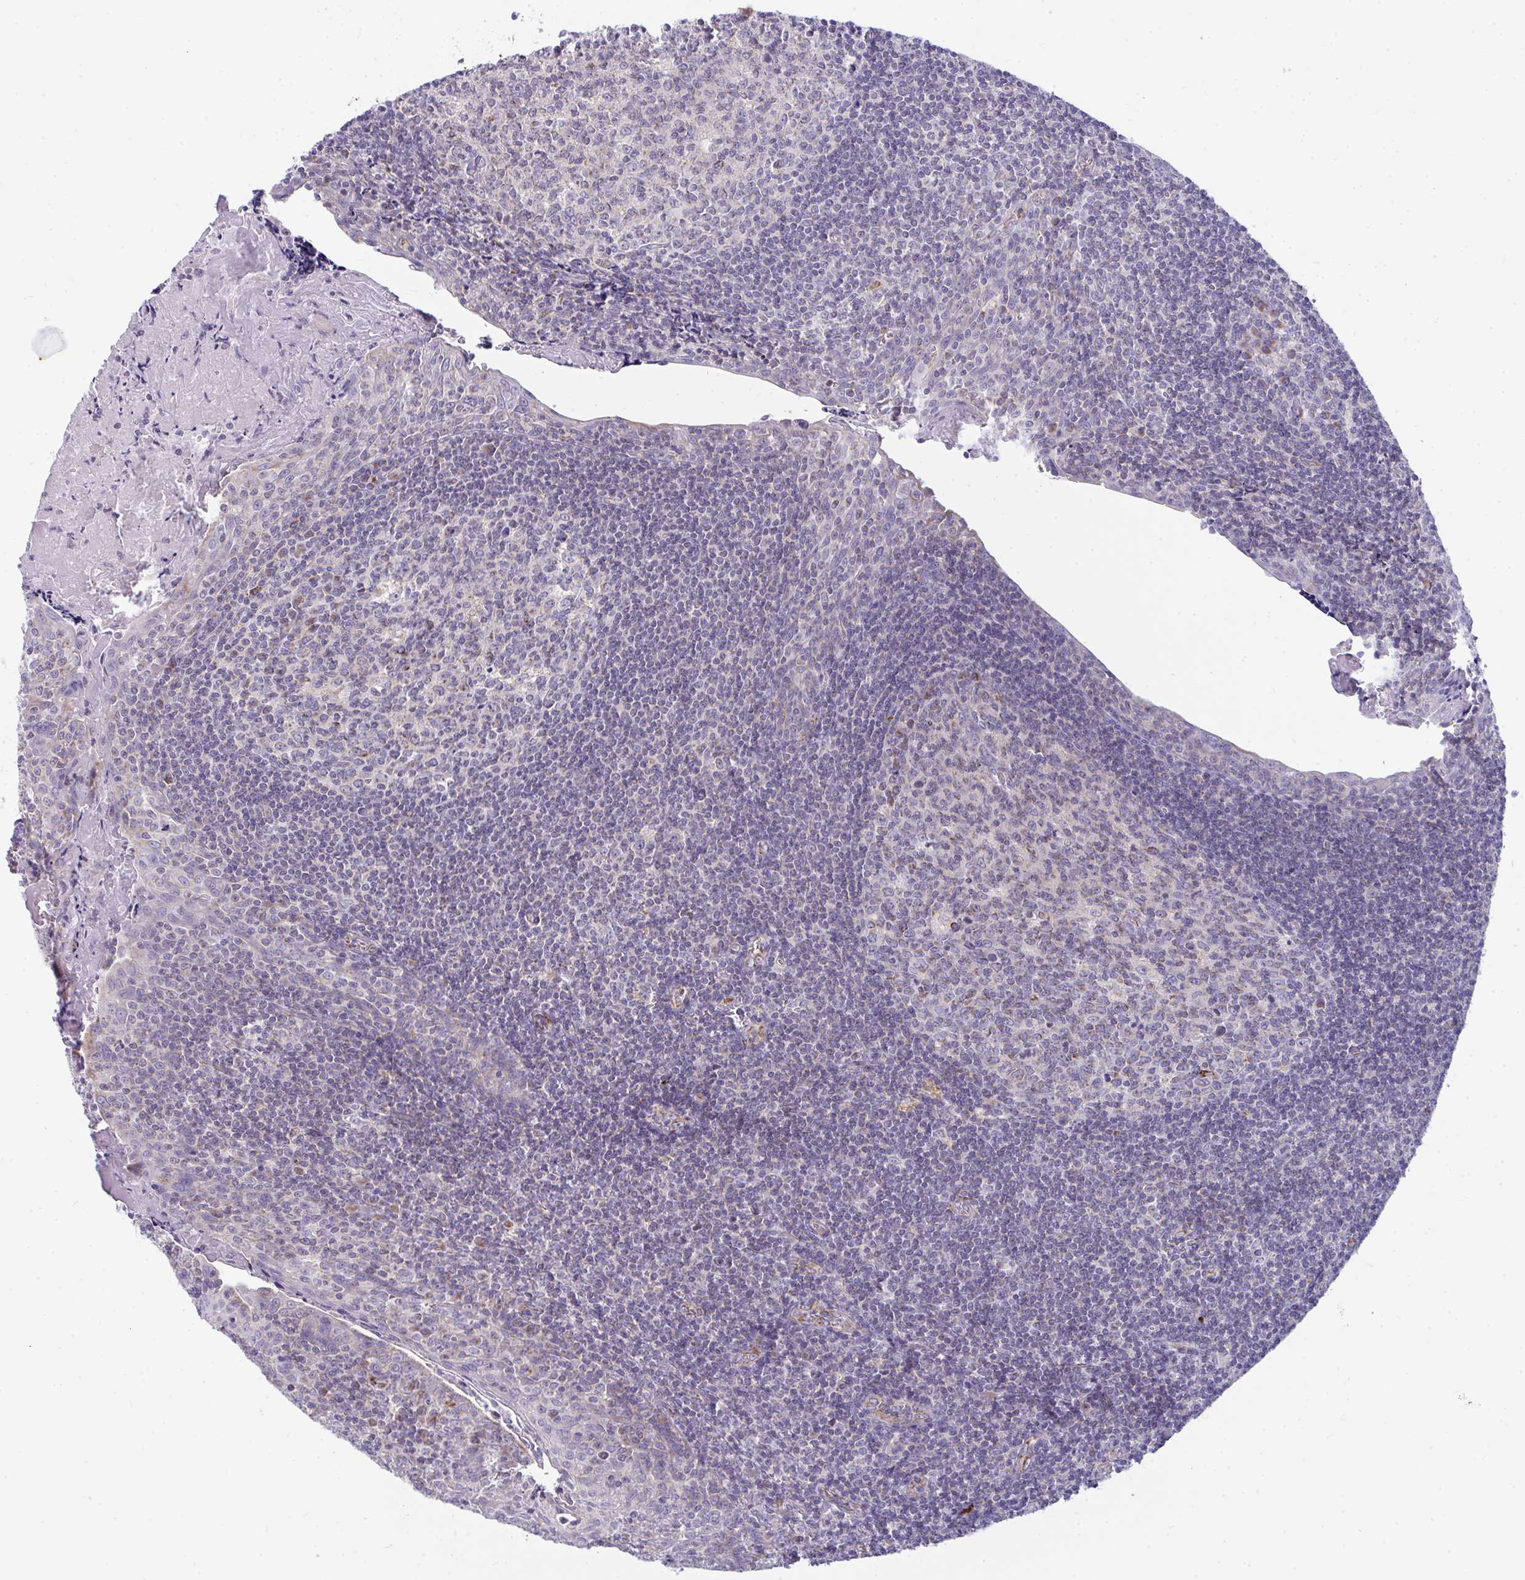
{"staining": {"intensity": "weak", "quantity": "25%-75%", "location": "cytoplasmic/membranous"}, "tissue": "tonsil", "cell_type": "Germinal center cells", "image_type": "normal", "snomed": [{"axis": "morphology", "description": "Normal tissue, NOS"}, {"axis": "morphology", "description": "Inflammation, NOS"}, {"axis": "topography", "description": "Tonsil"}], "caption": "There is low levels of weak cytoplasmic/membranous positivity in germinal center cells of normal tonsil, as demonstrated by immunohistochemical staining (brown color).", "gene": "FAHD1", "patient": {"sex": "female", "age": 31}}